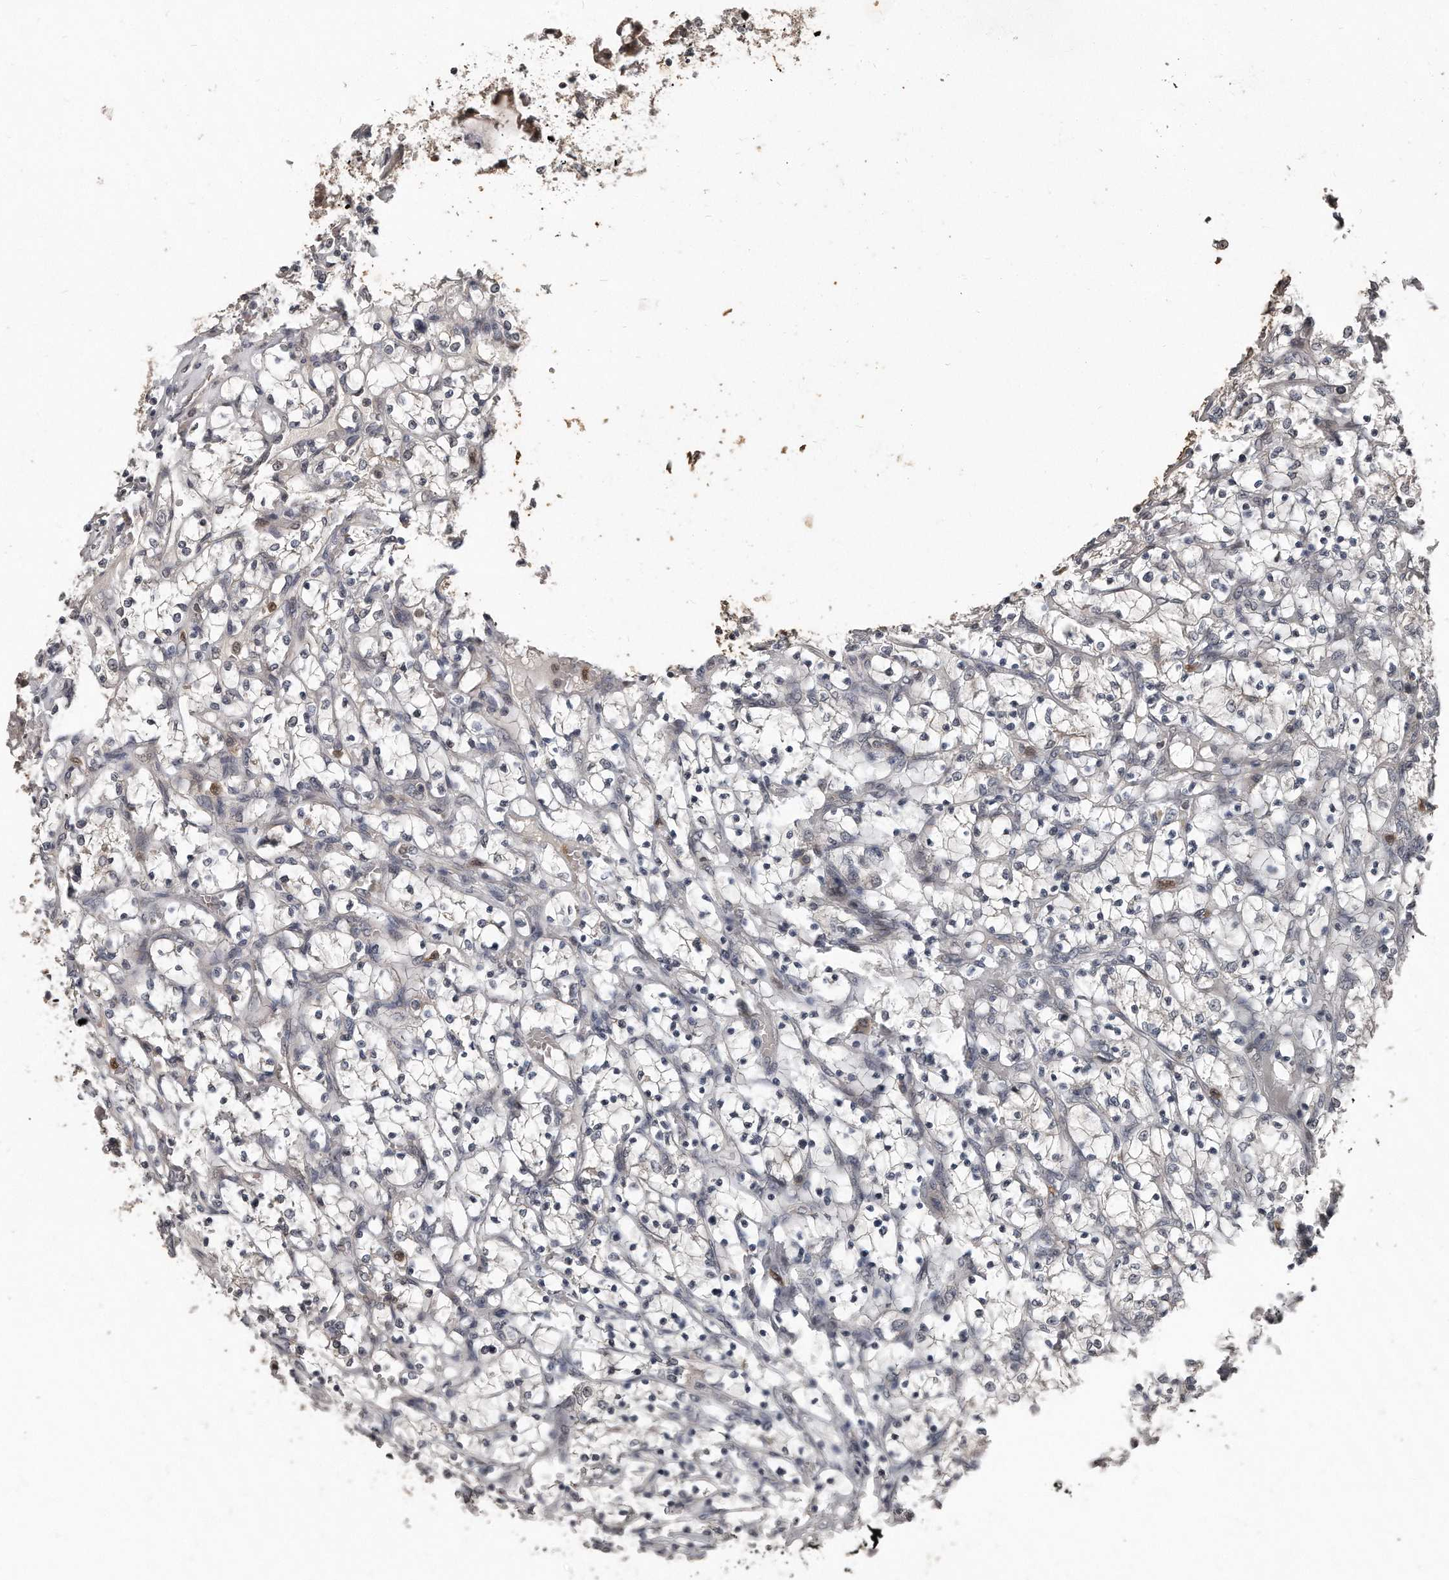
{"staining": {"intensity": "weak", "quantity": "<25%", "location": "cytoplasmic/membranous"}, "tissue": "renal cancer", "cell_type": "Tumor cells", "image_type": "cancer", "snomed": [{"axis": "morphology", "description": "Adenocarcinoma, NOS"}, {"axis": "topography", "description": "Kidney"}], "caption": "Protein analysis of renal cancer (adenocarcinoma) displays no significant positivity in tumor cells.", "gene": "GCH1", "patient": {"sex": "female", "age": 69}}